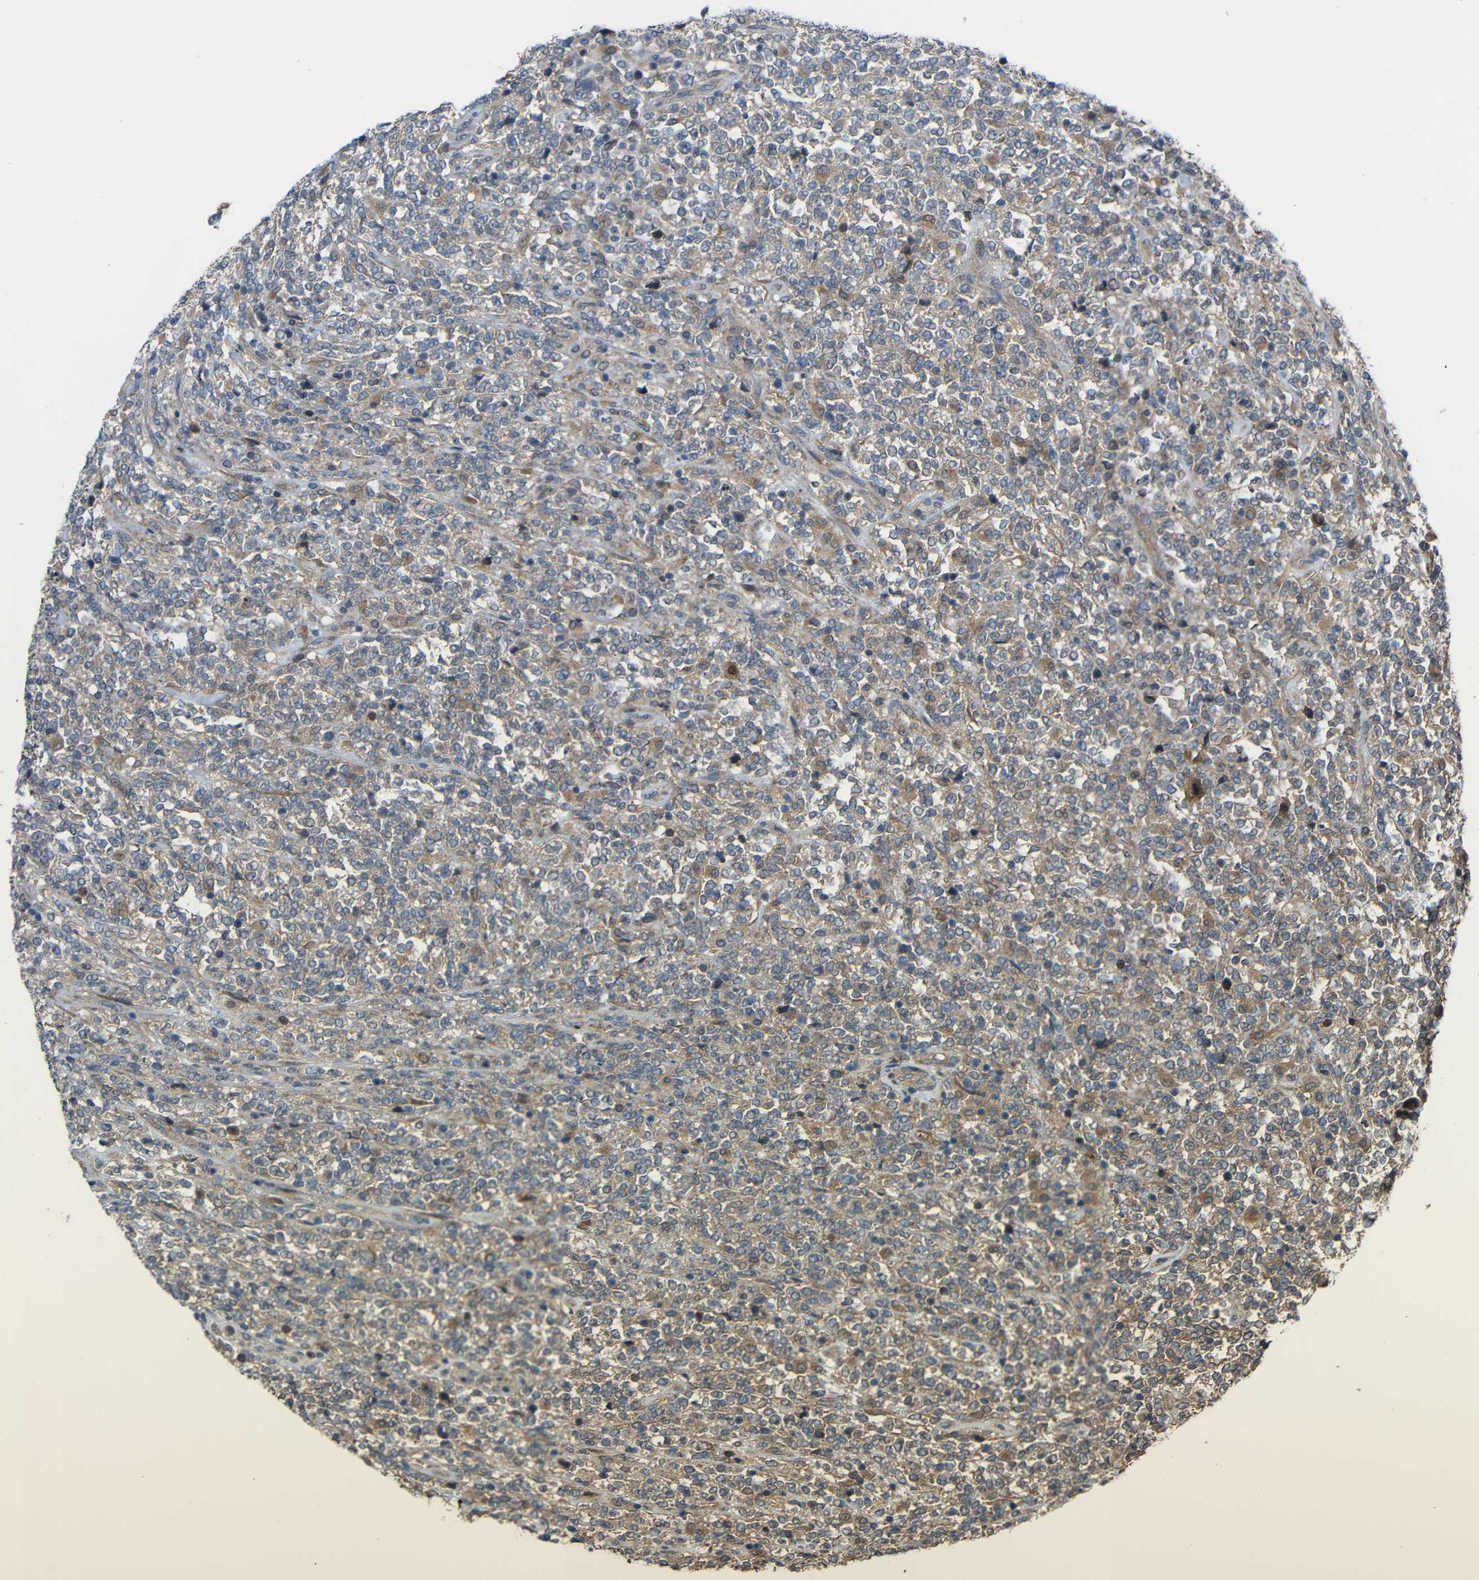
{"staining": {"intensity": "weak", "quantity": "25%-75%", "location": "cytoplasmic/membranous"}, "tissue": "lymphoma", "cell_type": "Tumor cells", "image_type": "cancer", "snomed": [{"axis": "morphology", "description": "Malignant lymphoma, non-Hodgkin's type, High grade"}, {"axis": "topography", "description": "Soft tissue"}], "caption": "Protein positivity by IHC displays weak cytoplasmic/membranous staining in about 25%-75% of tumor cells in lymphoma. (Stains: DAB (3,3'-diaminobenzidine) in brown, nuclei in blue, Microscopy: brightfield microscopy at high magnification).", "gene": "CHST9", "patient": {"sex": "male", "age": 18}}